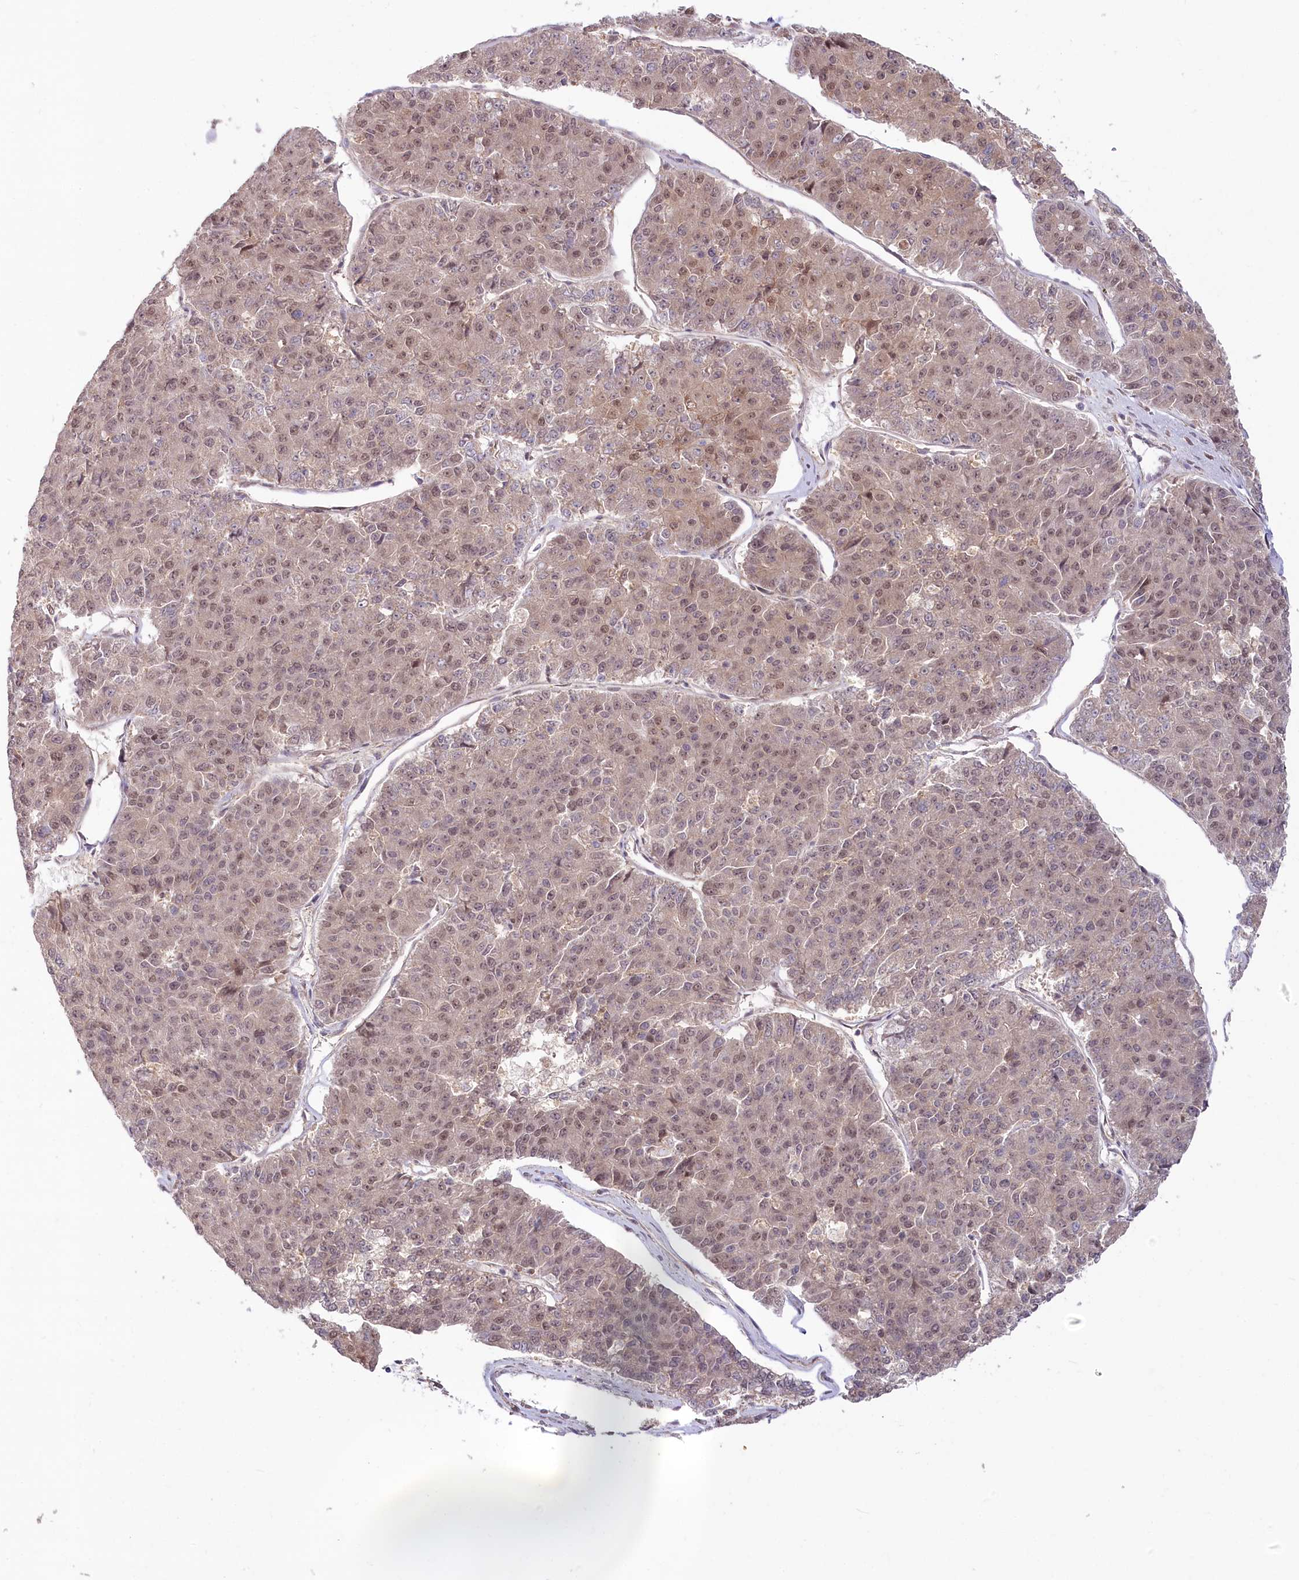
{"staining": {"intensity": "weak", "quantity": ">75%", "location": "cytoplasmic/membranous,nuclear"}, "tissue": "pancreatic cancer", "cell_type": "Tumor cells", "image_type": "cancer", "snomed": [{"axis": "morphology", "description": "Adenocarcinoma, NOS"}, {"axis": "topography", "description": "Pancreas"}], "caption": "A brown stain labels weak cytoplasmic/membranous and nuclear positivity of a protein in human adenocarcinoma (pancreatic) tumor cells.", "gene": "CEP70", "patient": {"sex": "male", "age": 50}}